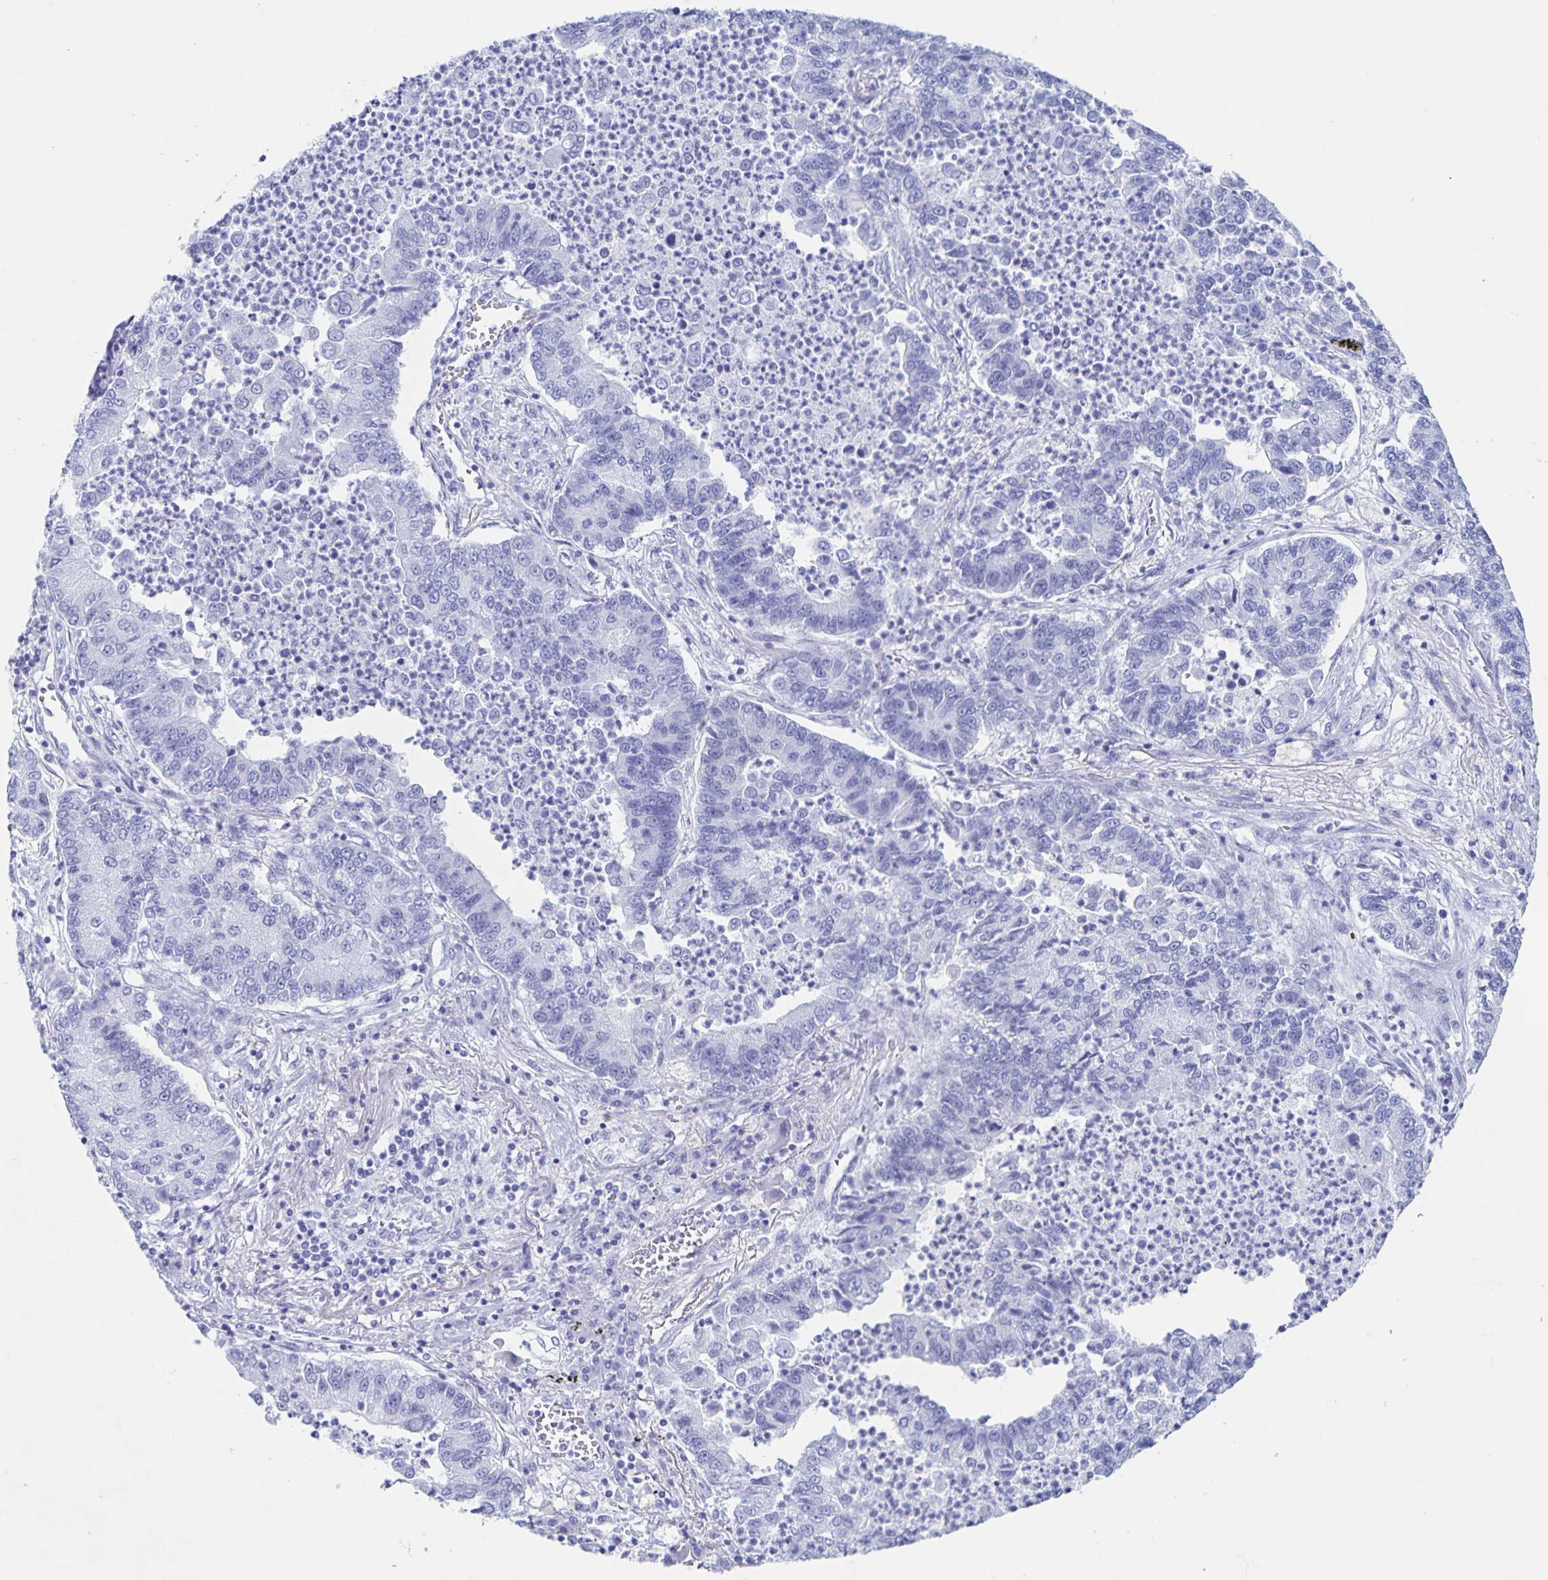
{"staining": {"intensity": "negative", "quantity": "none", "location": "none"}, "tissue": "lung cancer", "cell_type": "Tumor cells", "image_type": "cancer", "snomed": [{"axis": "morphology", "description": "Adenocarcinoma, NOS"}, {"axis": "topography", "description": "Lung"}], "caption": "DAB (3,3'-diaminobenzidine) immunohistochemical staining of human adenocarcinoma (lung) exhibits no significant staining in tumor cells.", "gene": "C12orf56", "patient": {"sex": "female", "age": 57}}